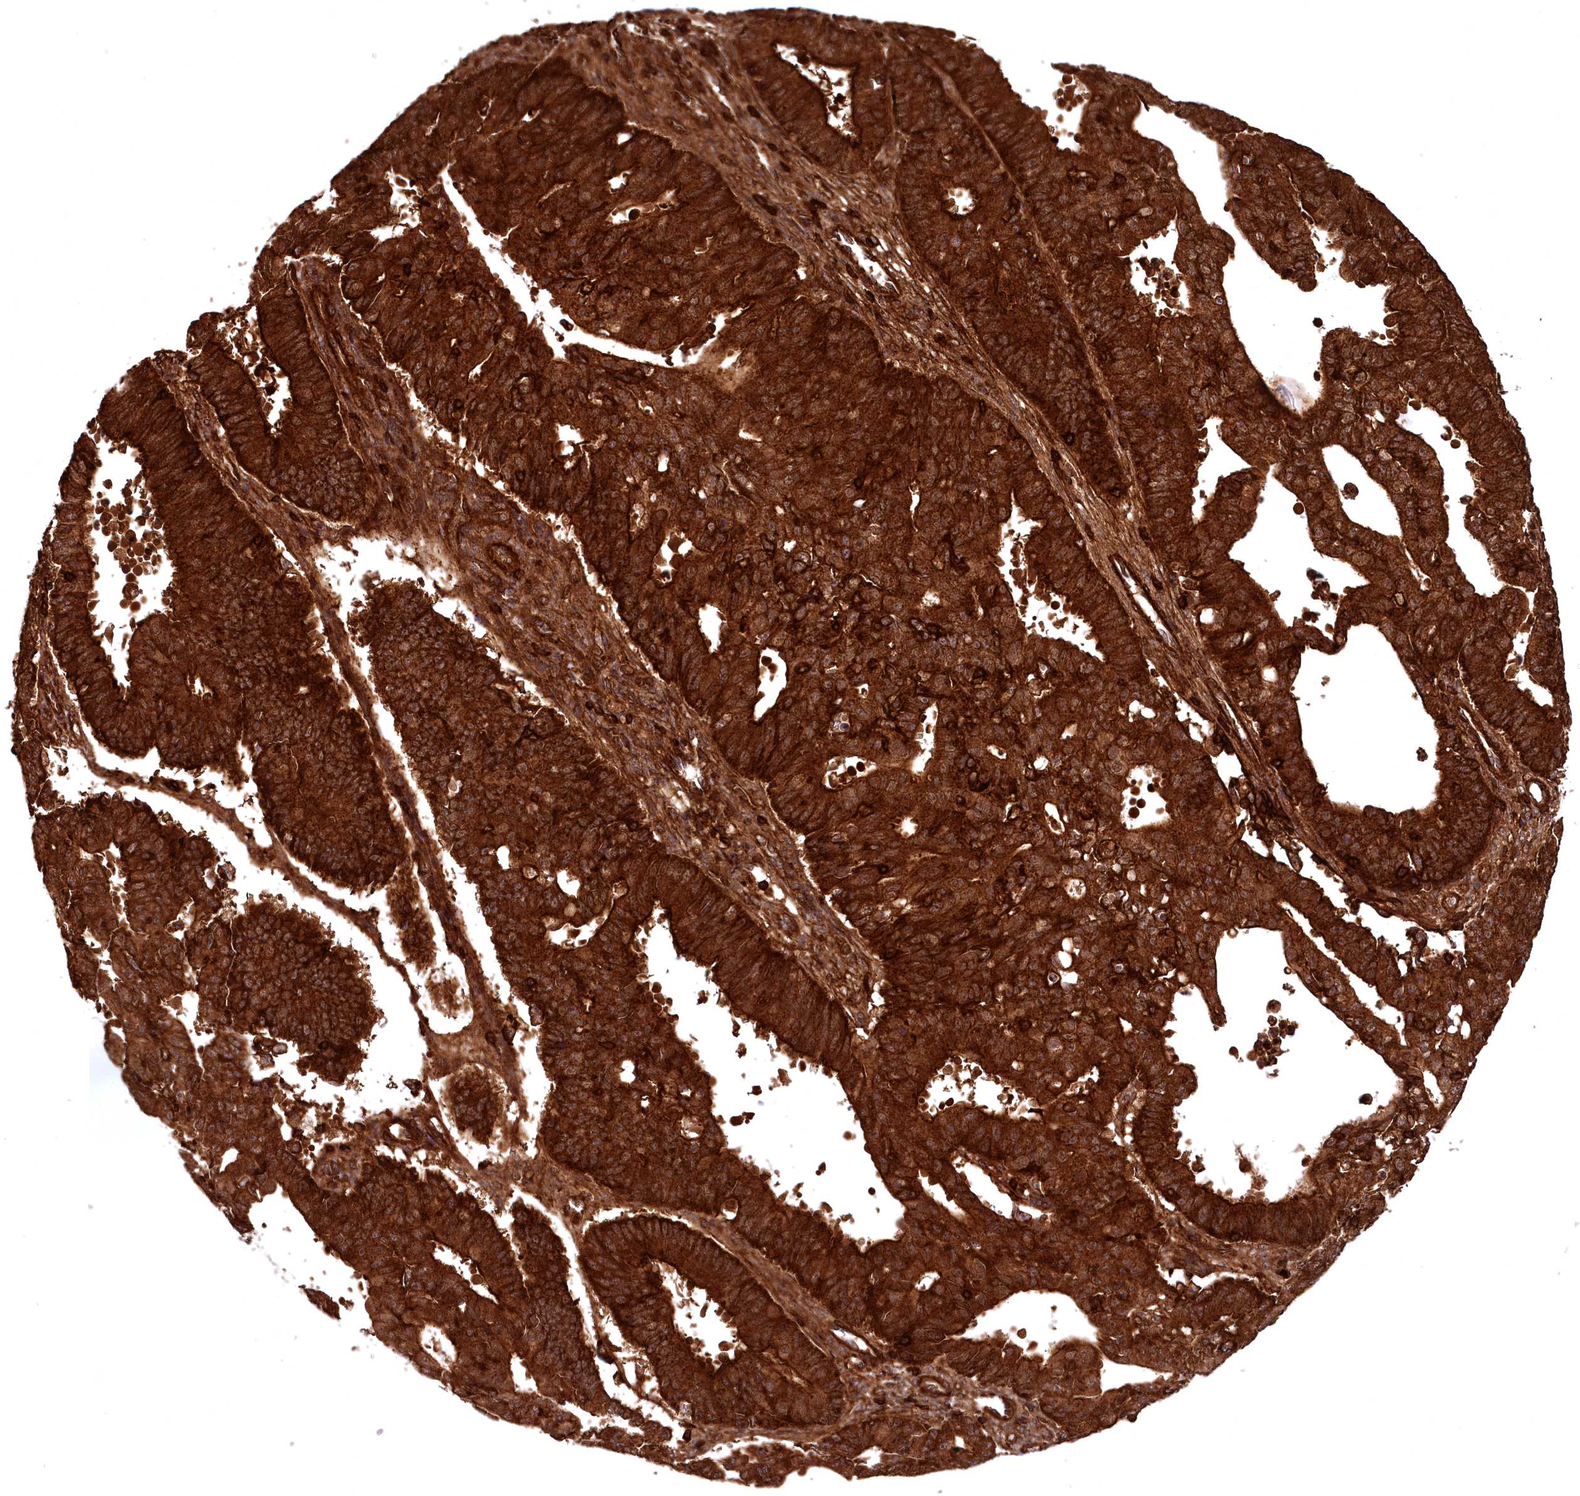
{"staining": {"intensity": "strong", "quantity": ">75%", "location": "cytoplasmic/membranous"}, "tissue": "ovarian cancer", "cell_type": "Tumor cells", "image_type": "cancer", "snomed": [{"axis": "morphology", "description": "Carcinoma, endometroid"}, {"axis": "topography", "description": "Appendix"}, {"axis": "topography", "description": "Ovary"}], "caption": "There is high levels of strong cytoplasmic/membranous staining in tumor cells of ovarian endometroid carcinoma, as demonstrated by immunohistochemical staining (brown color).", "gene": "STUB1", "patient": {"sex": "female", "age": 42}}